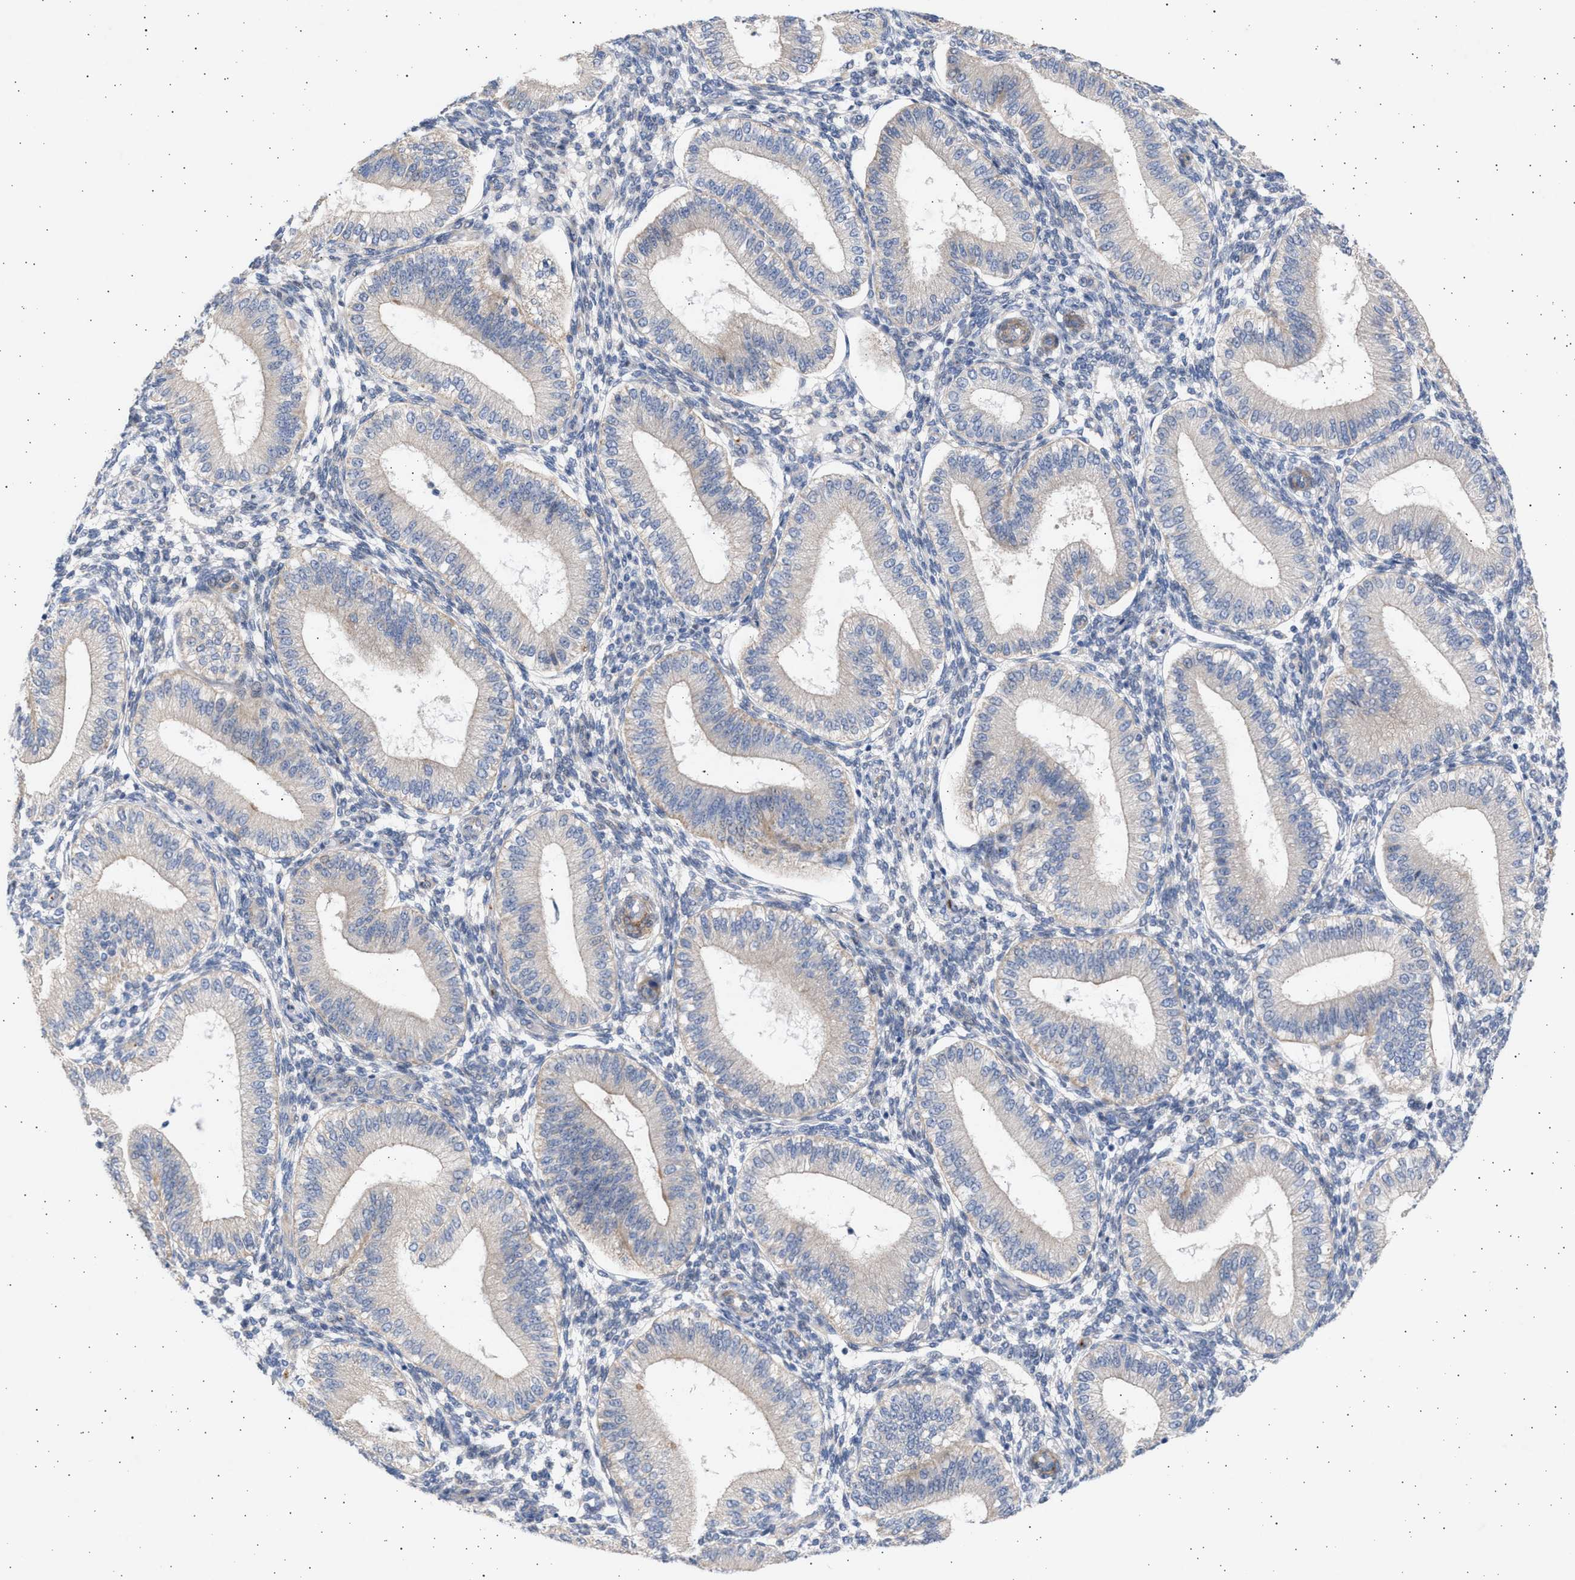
{"staining": {"intensity": "negative", "quantity": "none", "location": "none"}, "tissue": "endometrium", "cell_type": "Cells in endometrial stroma", "image_type": "normal", "snomed": [{"axis": "morphology", "description": "Normal tissue, NOS"}, {"axis": "topography", "description": "Endometrium"}], "caption": "Immunohistochemistry of normal human endometrium shows no staining in cells in endometrial stroma.", "gene": "NBR1", "patient": {"sex": "female", "age": 39}}